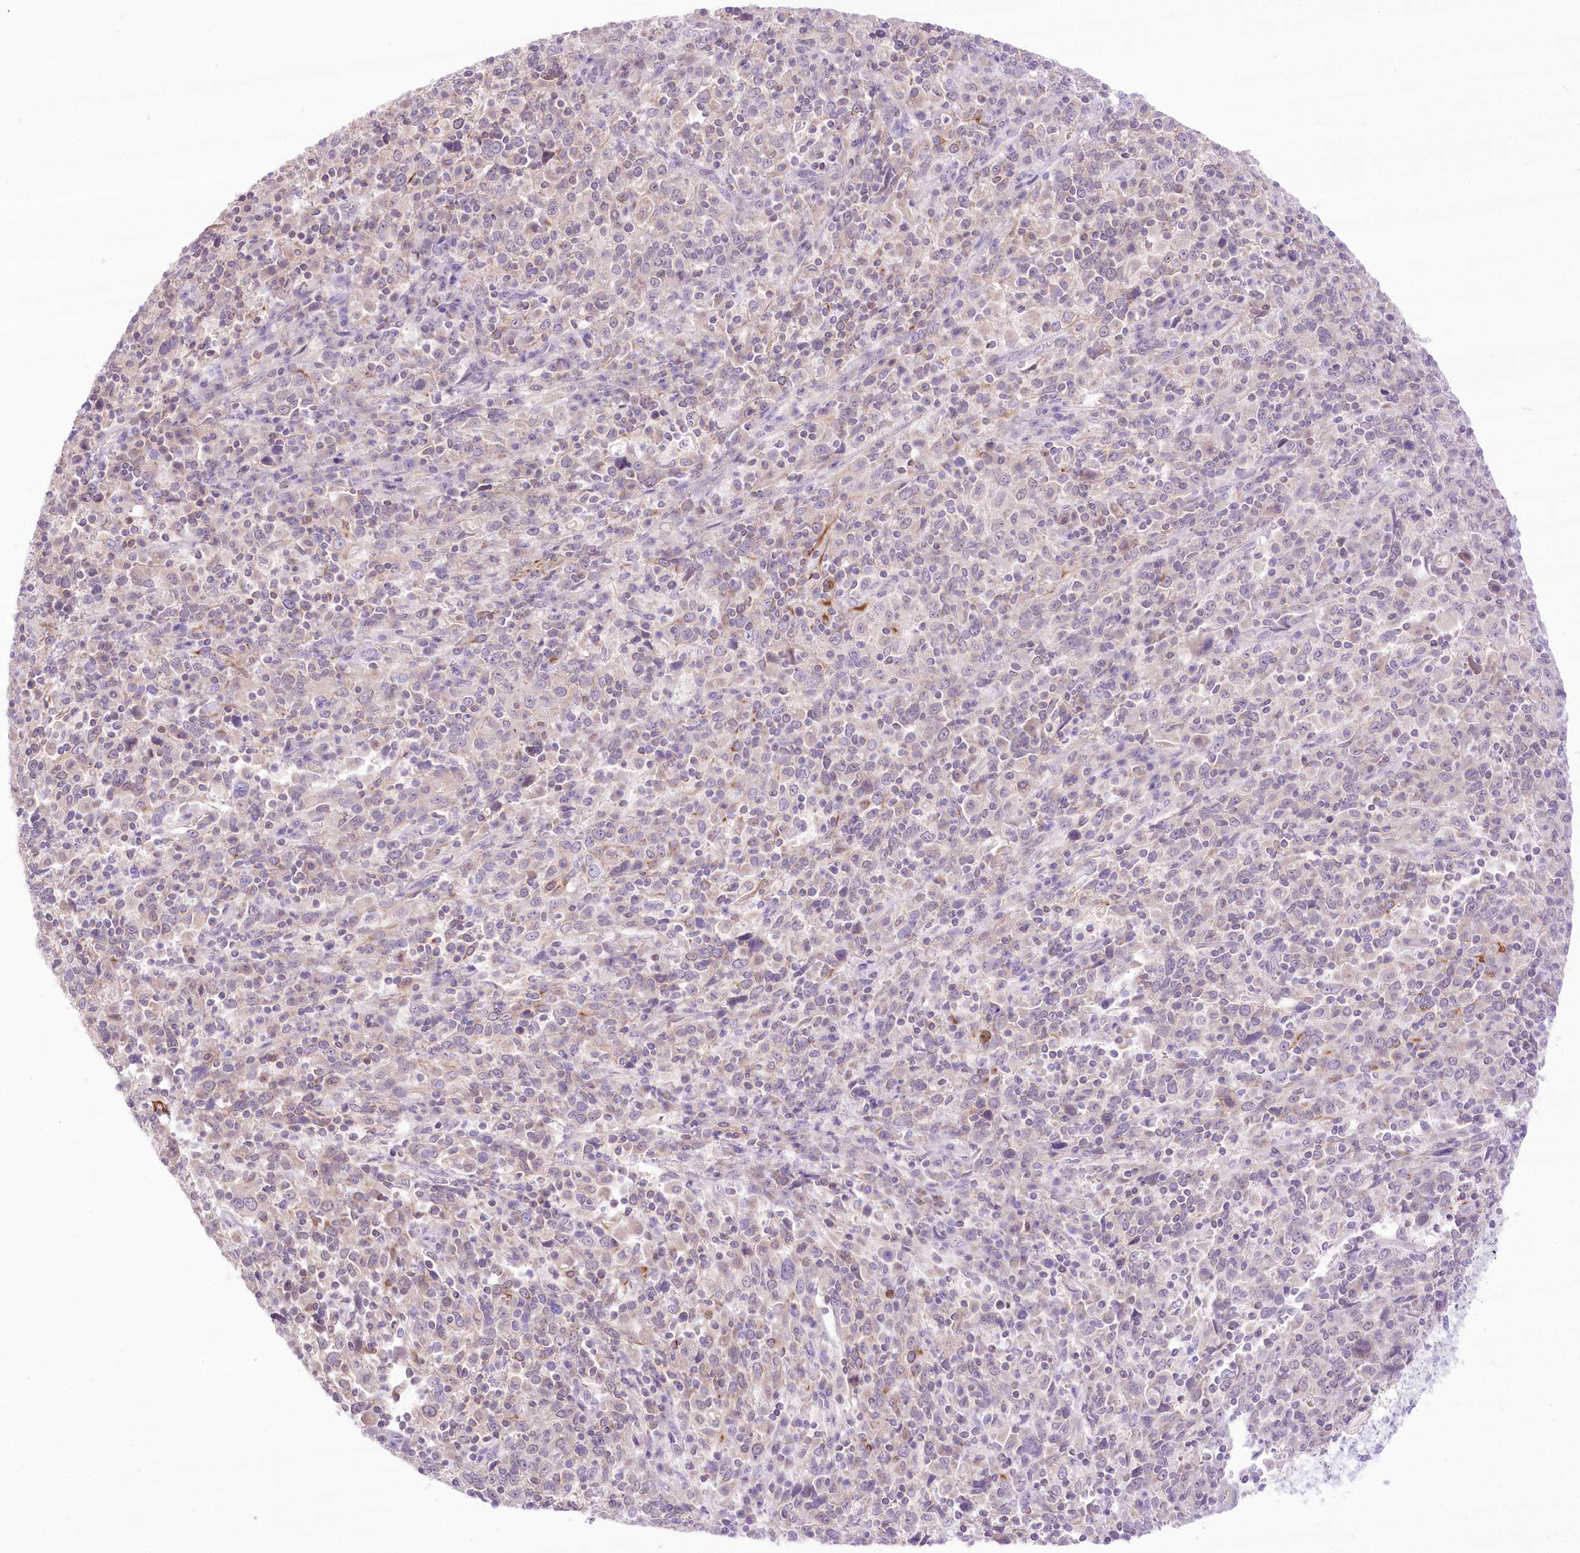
{"staining": {"intensity": "negative", "quantity": "none", "location": "none"}, "tissue": "cervical cancer", "cell_type": "Tumor cells", "image_type": "cancer", "snomed": [{"axis": "morphology", "description": "Squamous cell carcinoma, NOS"}, {"axis": "topography", "description": "Cervix"}], "caption": "This is an immunohistochemistry (IHC) histopathology image of cervical cancer. There is no staining in tumor cells.", "gene": "HELT", "patient": {"sex": "female", "age": 46}}